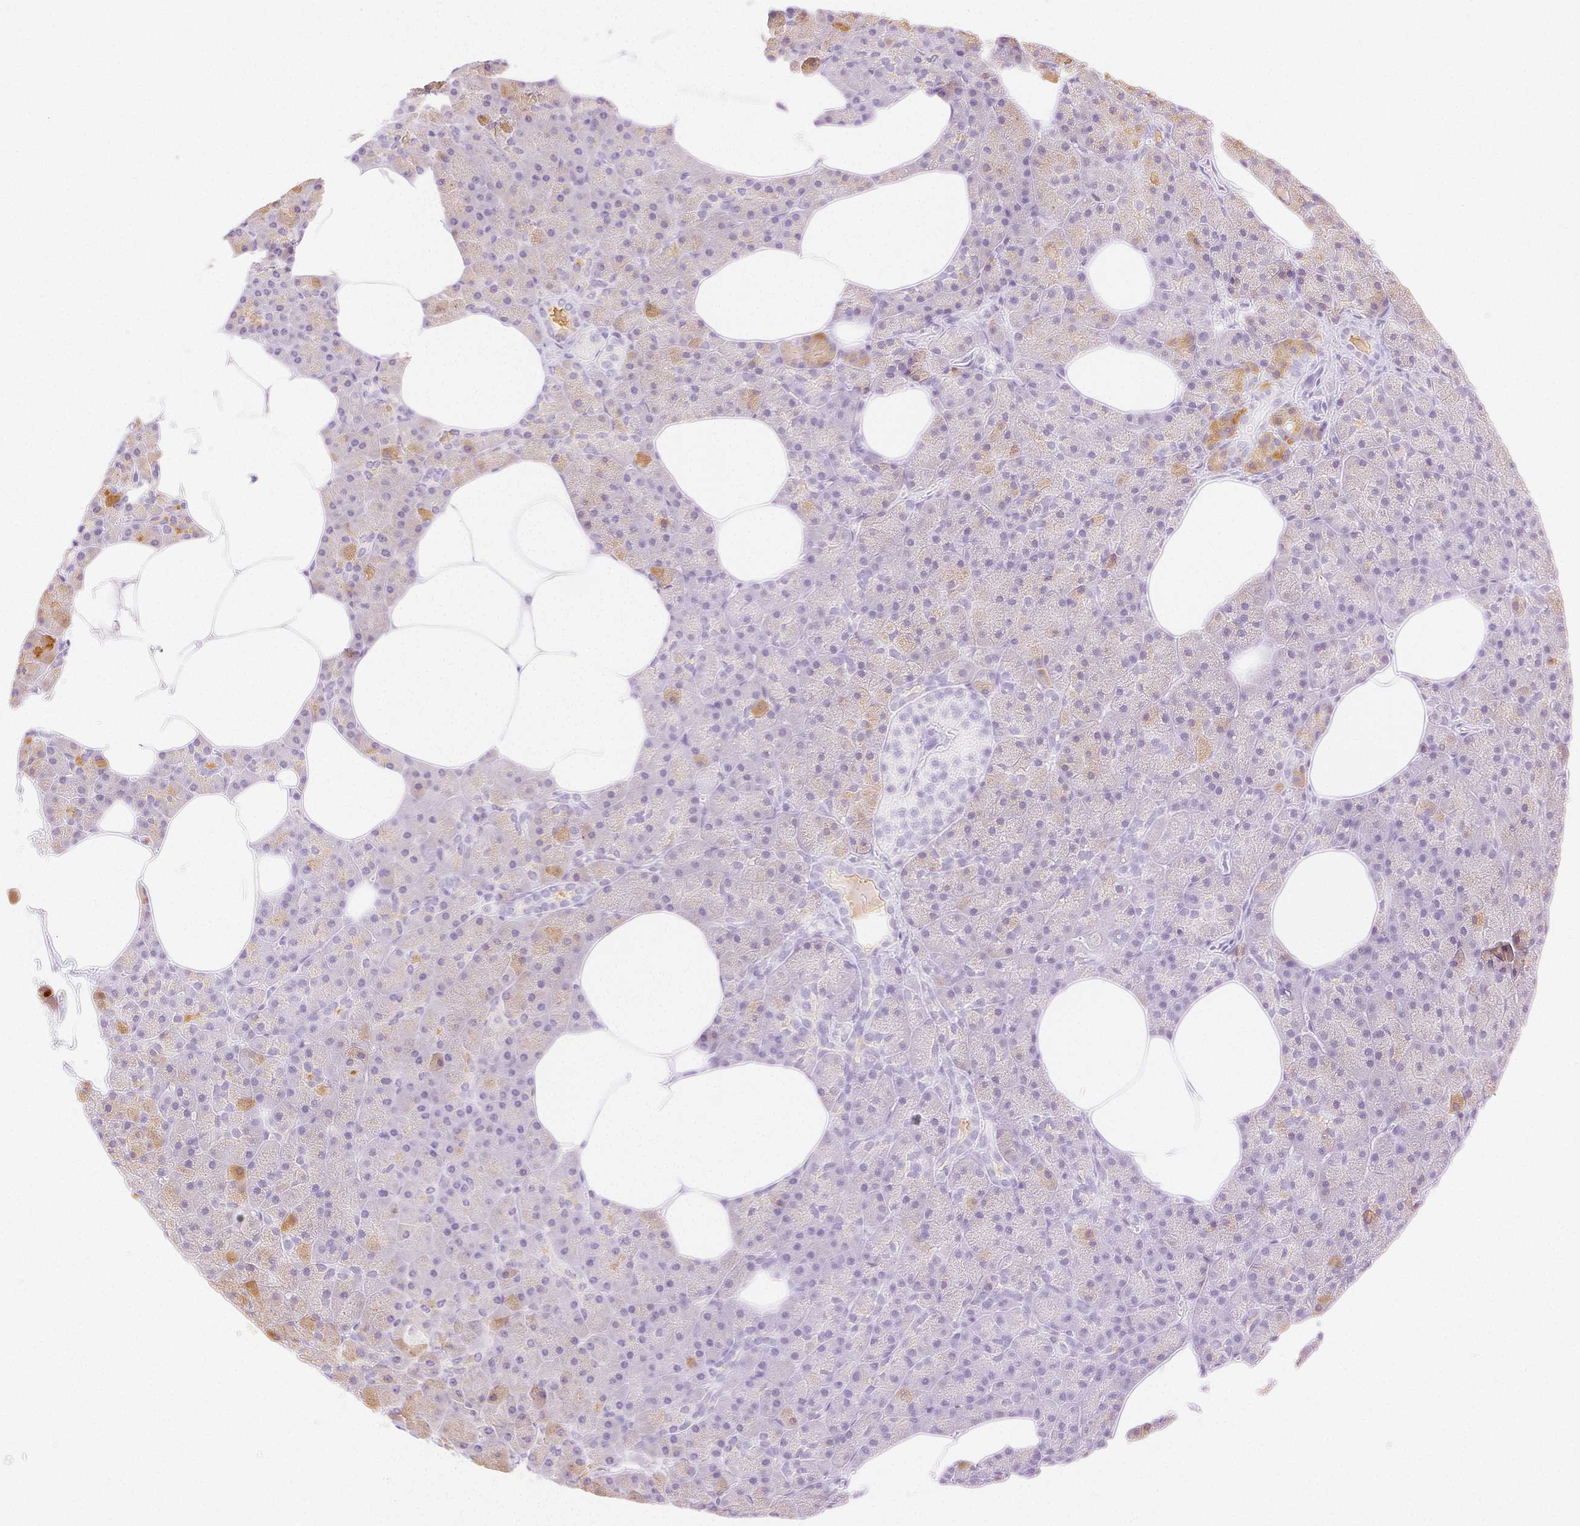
{"staining": {"intensity": "moderate", "quantity": "<25%", "location": "cytoplasmic/membranous"}, "tissue": "pancreas", "cell_type": "Exocrine glandular cells", "image_type": "normal", "snomed": [{"axis": "morphology", "description": "Normal tissue, NOS"}, {"axis": "topography", "description": "Pancreas"}], "caption": "An IHC histopathology image of unremarkable tissue is shown. Protein staining in brown shows moderate cytoplasmic/membranous positivity in pancreas within exocrine glandular cells.", "gene": "SPACA4", "patient": {"sex": "female", "age": 45}}